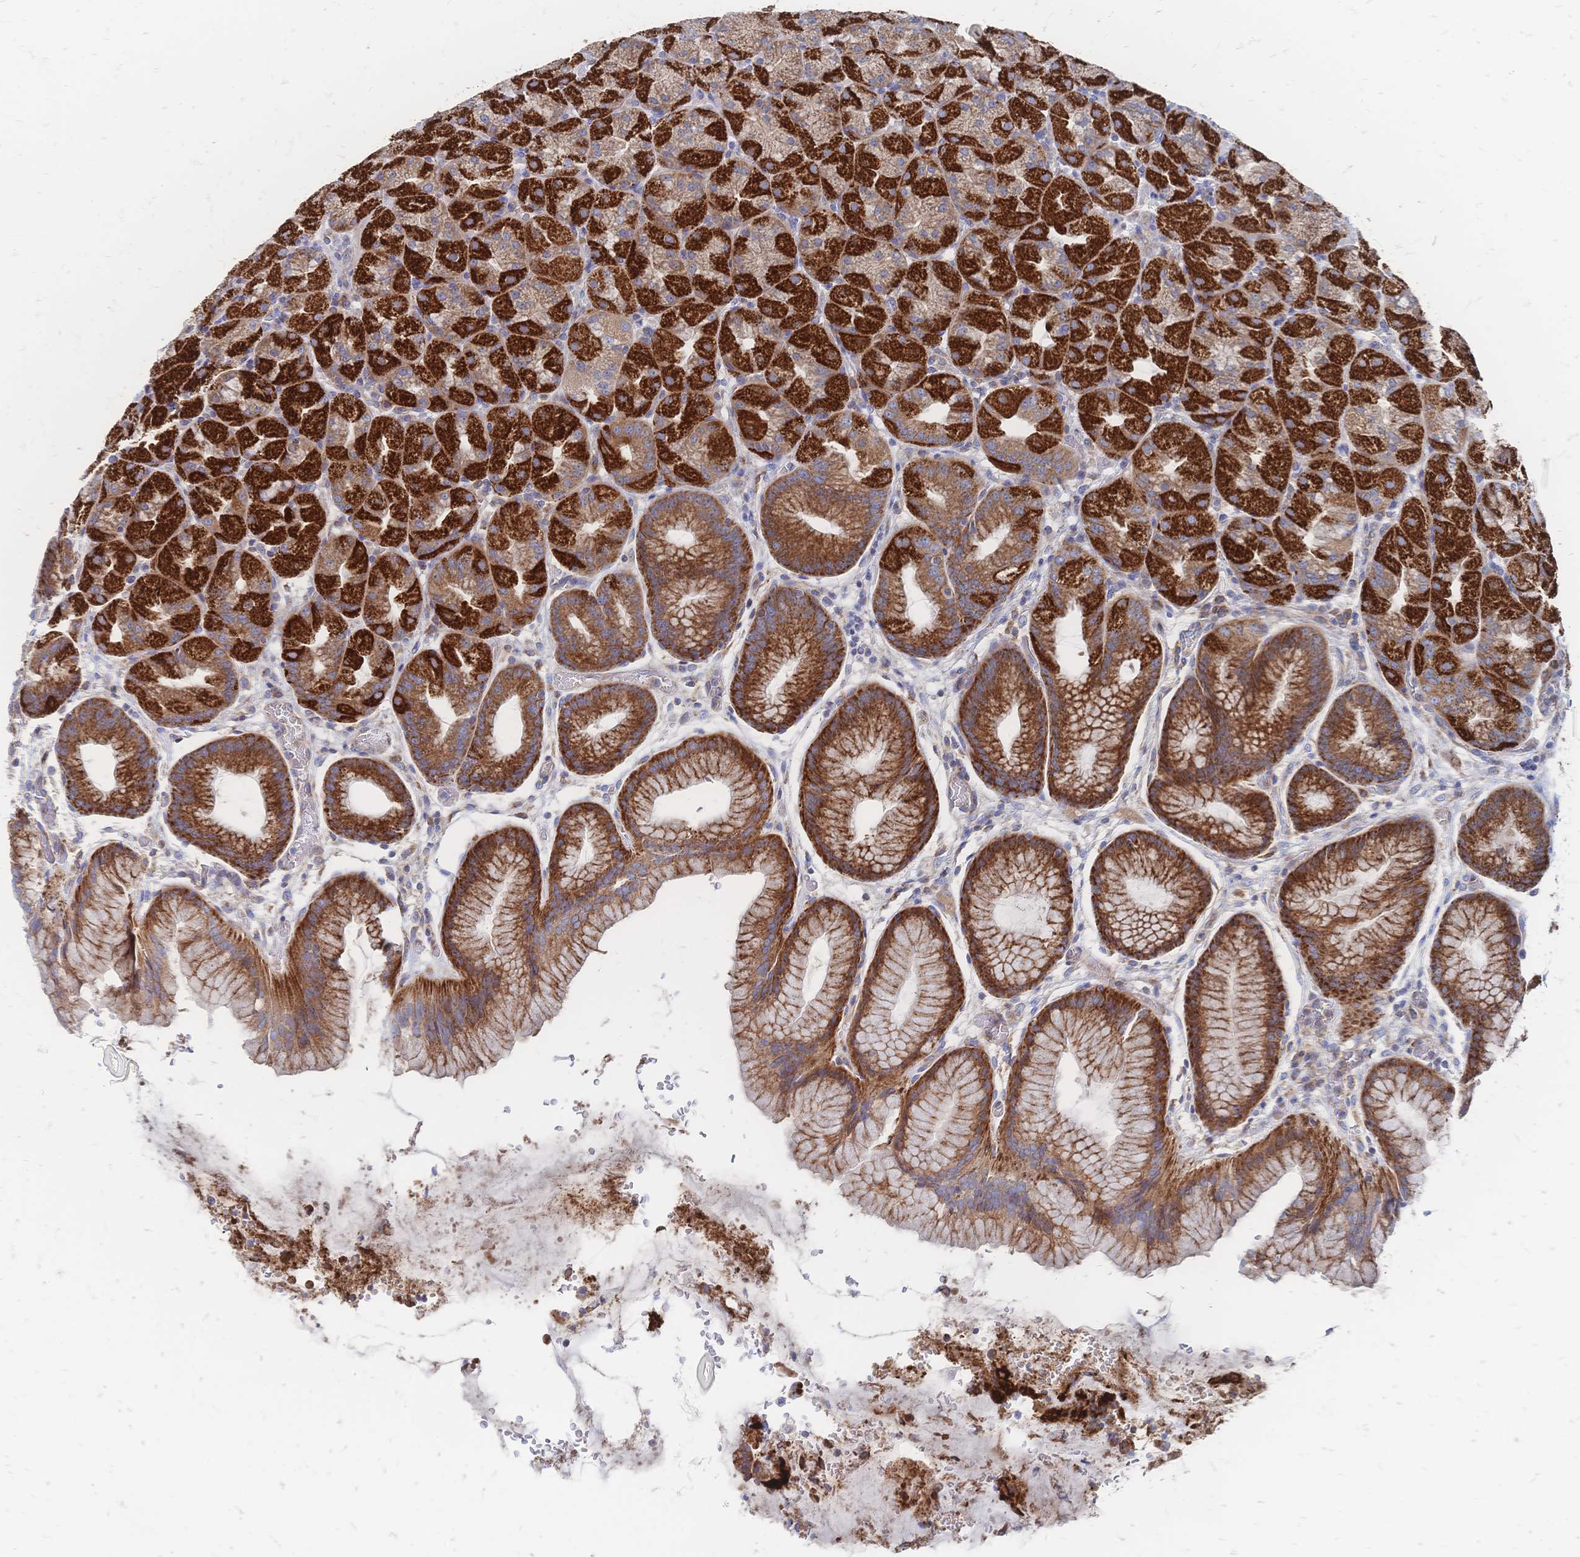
{"staining": {"intensity": "strong", "quantity": ">75%", "location": "cytoplasmic/membranous"}, "tissue": "stomach", "cell_type": "Glandular cells", "image_type": "normal", "snomed": [{"axis": "morphology", "description": "Normal tissue, NOS"}, {"axis": "topography", "description": "Stomach, upper"}, {"axis": "topography", "description": "Stomach"}], "caption": "A histopathology image of human stomach stained for a protein displays strong cytoplasmic/membranous brown staining in glandular cells. The staining was performed using DAB to visualize the protein expression in brown, while the nuclei were stained in blue with hematoxylin (Magnification: 20x).", "gene": "SORBS1", "patient": {"sex": "male", "age": 48}}